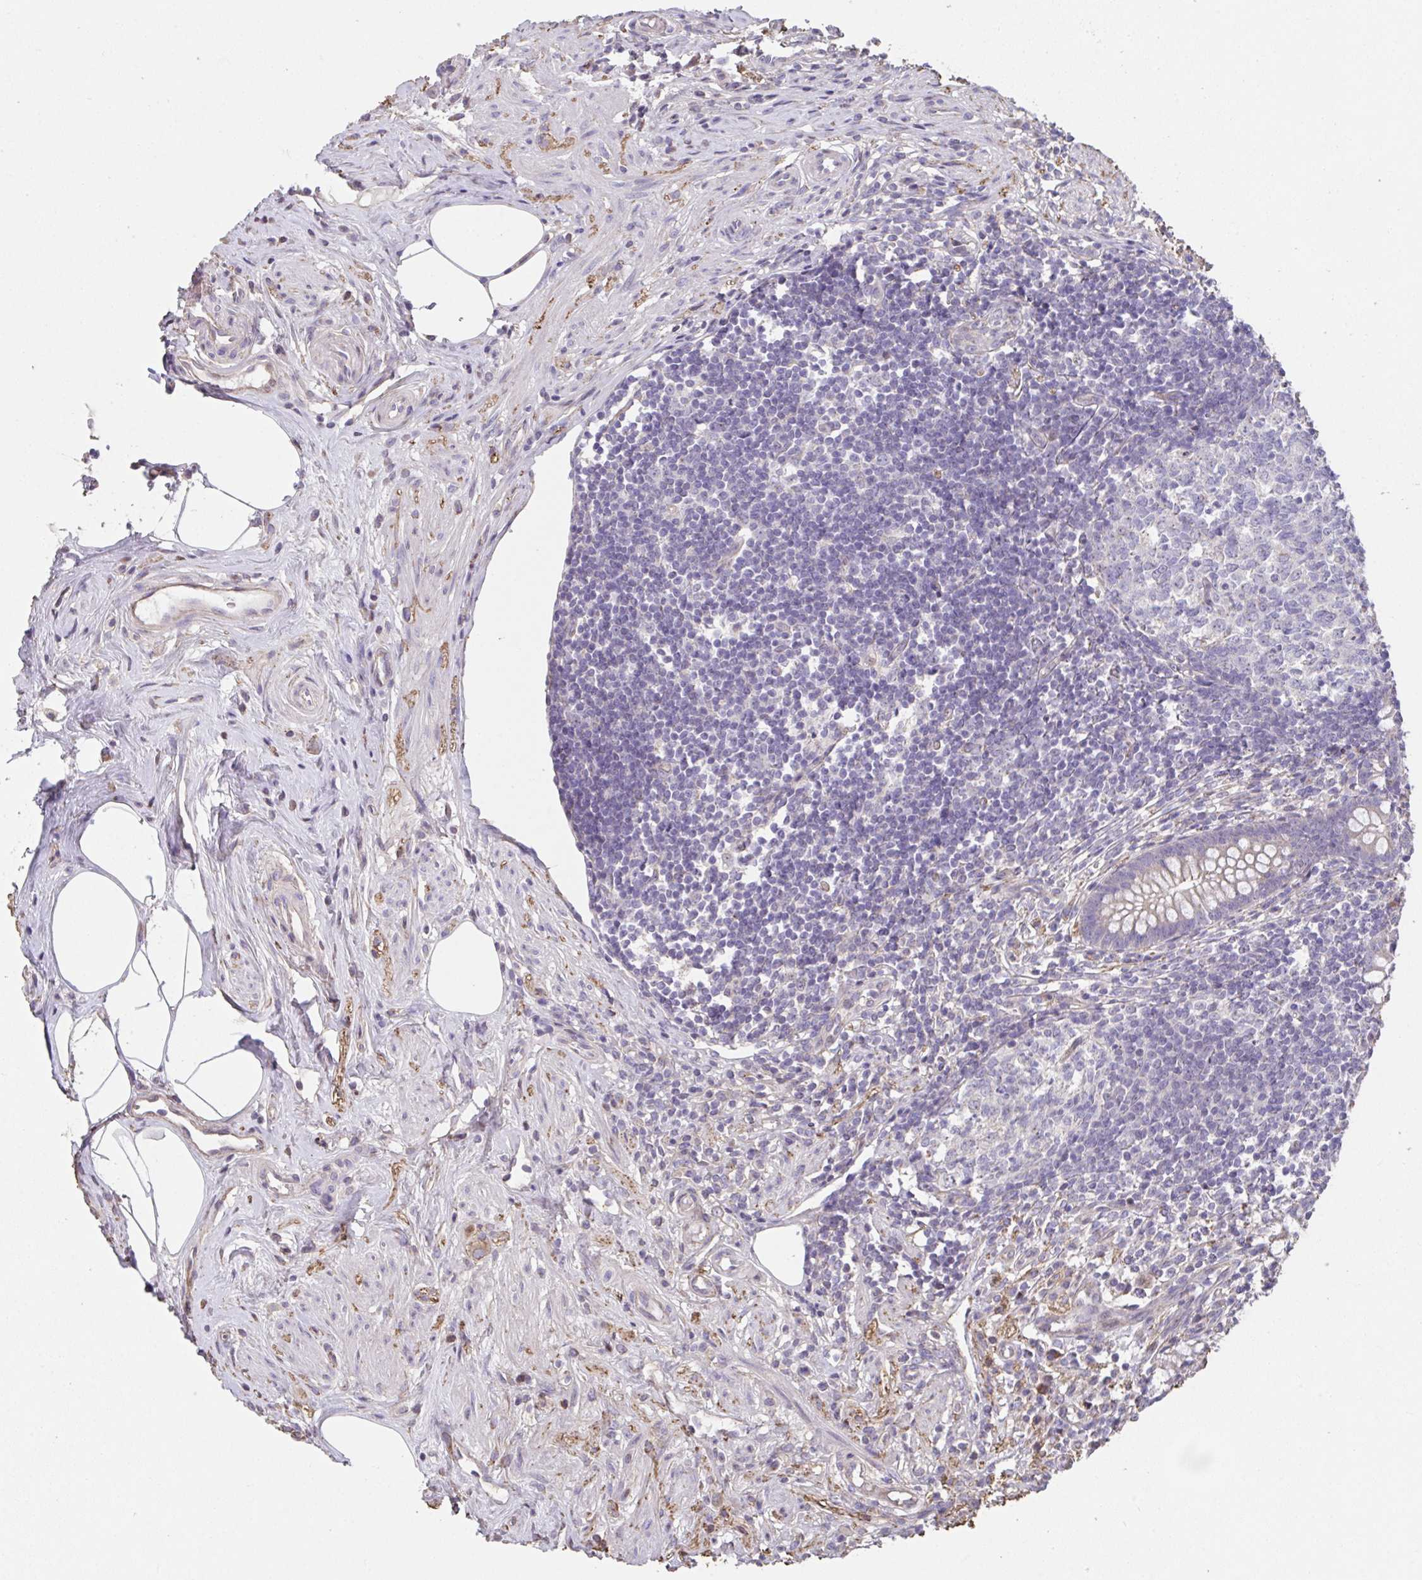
{"staining": {"intensity": "moderate", "quantity": ">75%", "location": "cytoplasmic/membranous"}, "tissue": "appendix", "cell_type": "Glandular cells", "image_type": "normal", "snomed": [{"axis": "morphology", "description": "Normal tissue, NOS"}, {"axis": "topography", "description": "Appendix"}], "caption": "Protein staining of normal appendix reveals moderate cytoplasmic/membranous positivity in about >75% of glandular cells.", "gene": "RUNDC3B", "patient": {"sex": "female", "age": 56}}